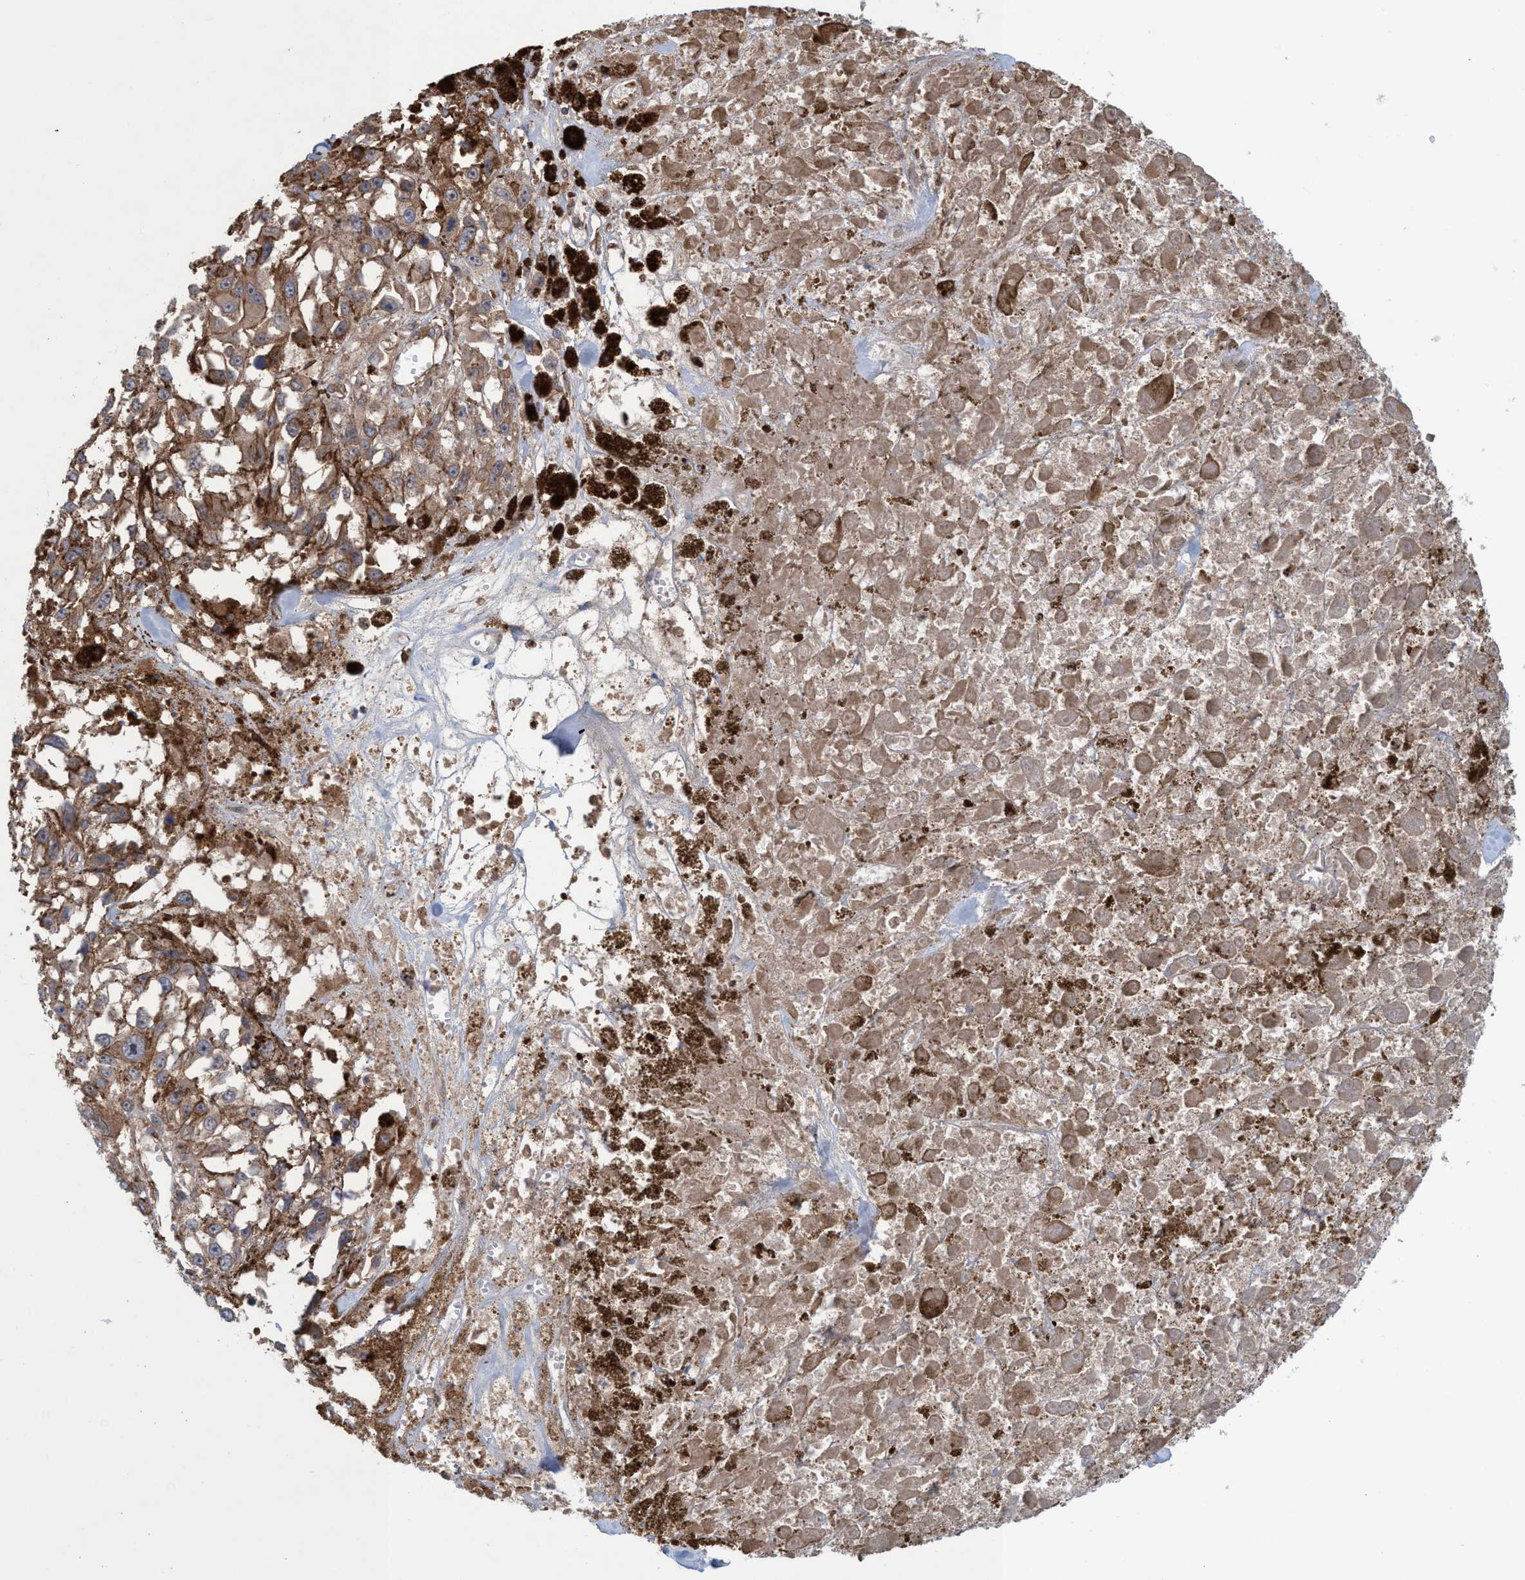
{"staining": {"intensity": "weak", "quantity": ">75%", "location": "cytoplasmic/membranous"}, "tissue": "melanoma", "cell_type": "Tumor cells", "image_type": "cancer", "snomed": [{"axis": "morphology", "description": "Malignant melanoma, Metastatic site"}, {"axis": "topography", "description": "Lymph node"}], "caption": "The image displays staining of melanoma, revealing weak cytoplasmic/membranous protein expression (brown color) within tumor cells. (DAB = brown stain, brightfield microscopy at high magnification).", "gene": "SPECC1", "patient": {"sex": "male", "age": 59}}